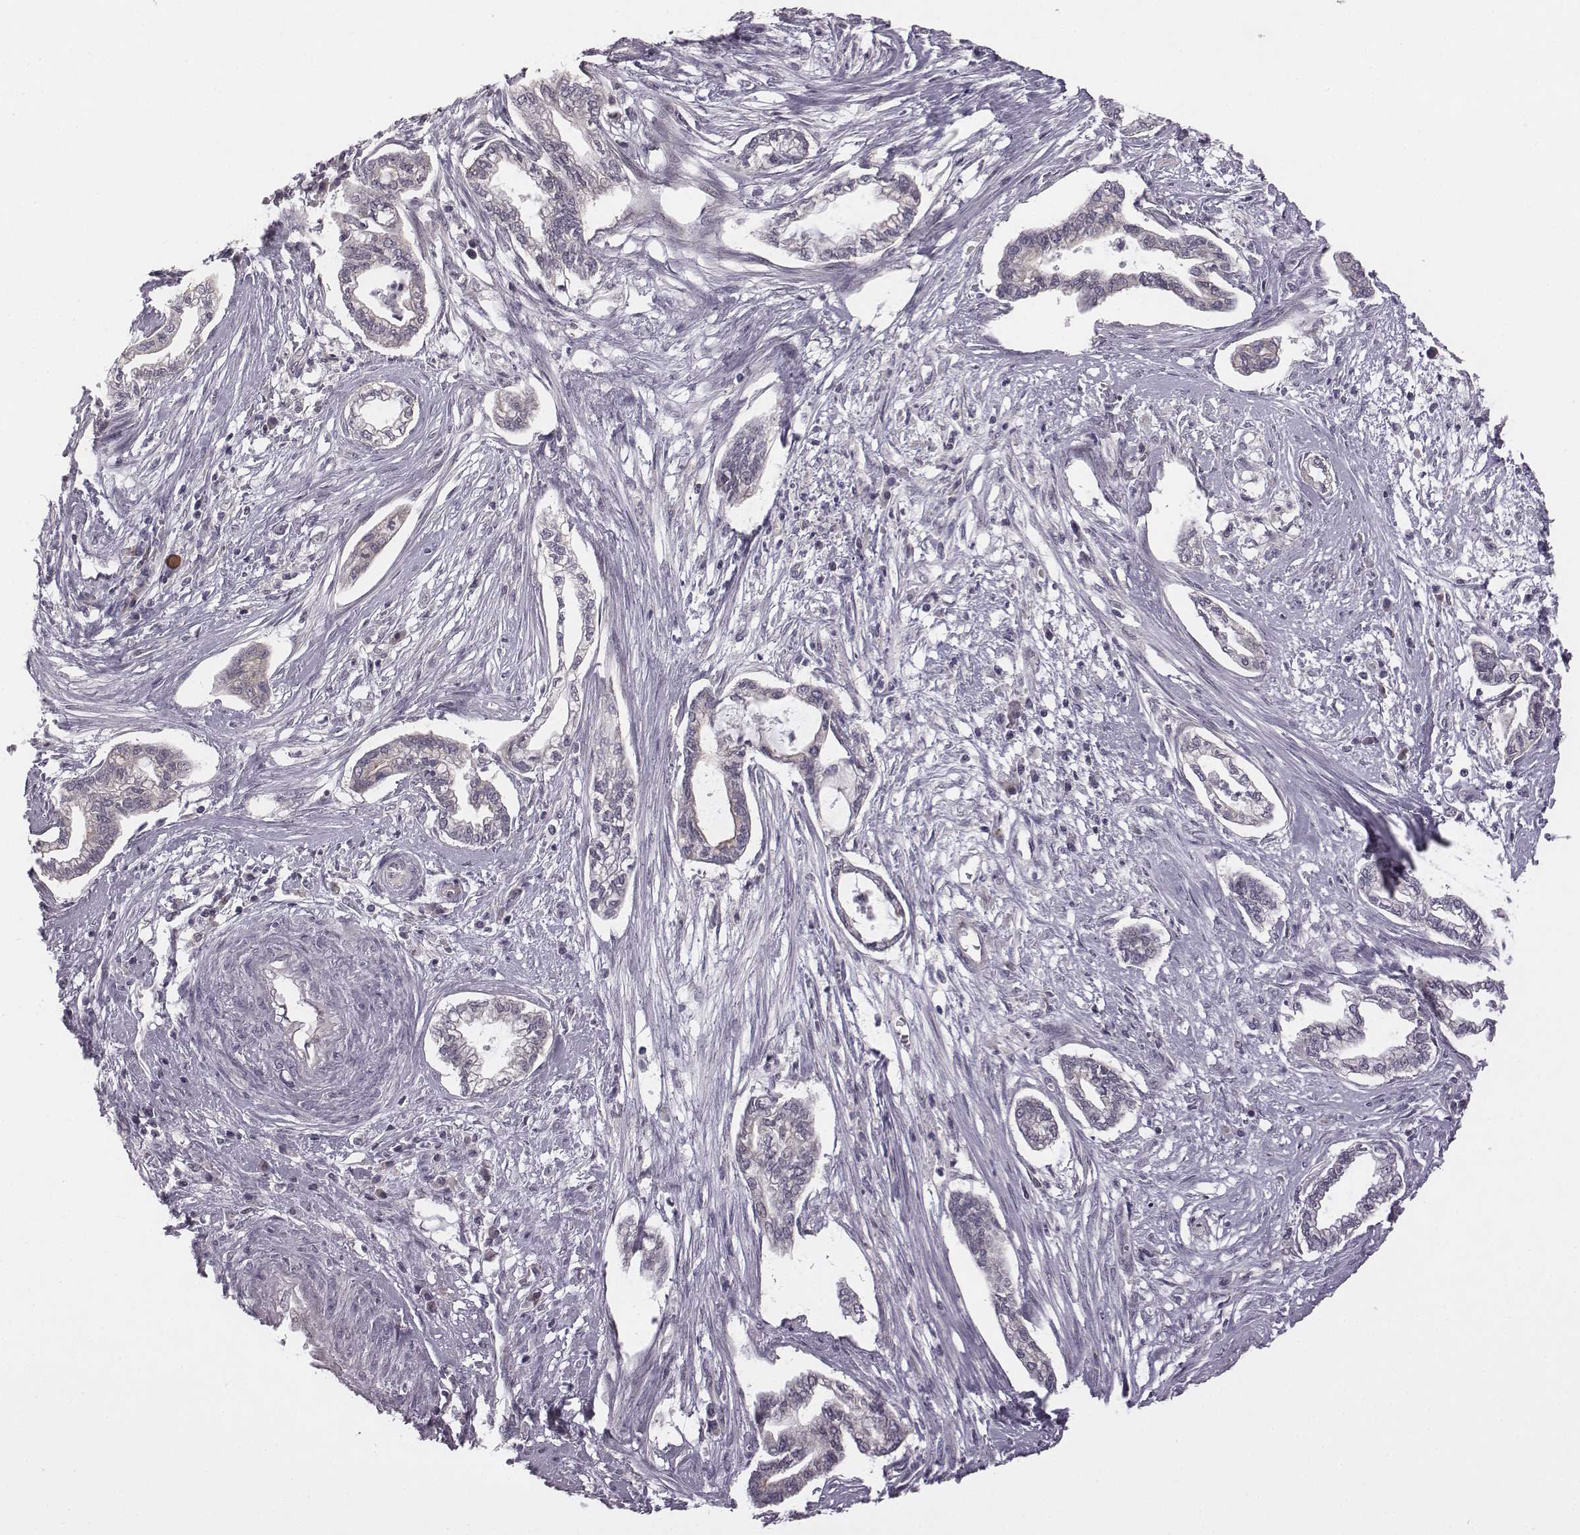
{"staining": {"intensity": "negative", "quantity": "none", "location": "none"}, "tissue": "cervical cancer", "cell_type": "Tumor cells", "image_type": "cancer", "snomed": [{"axis": "morphology", "description": "Adenocarcinoma, NOS"}, {"axis": "topography", "description": "Cervix"}], "caption": "Human adenocarcinoma (cervical) stained for a protein using immunohistochemistry (IHC) exhibits no staining in tumor cells.", "gene": "BICDL1", "patient": {"sex": "female", "age": 62}}